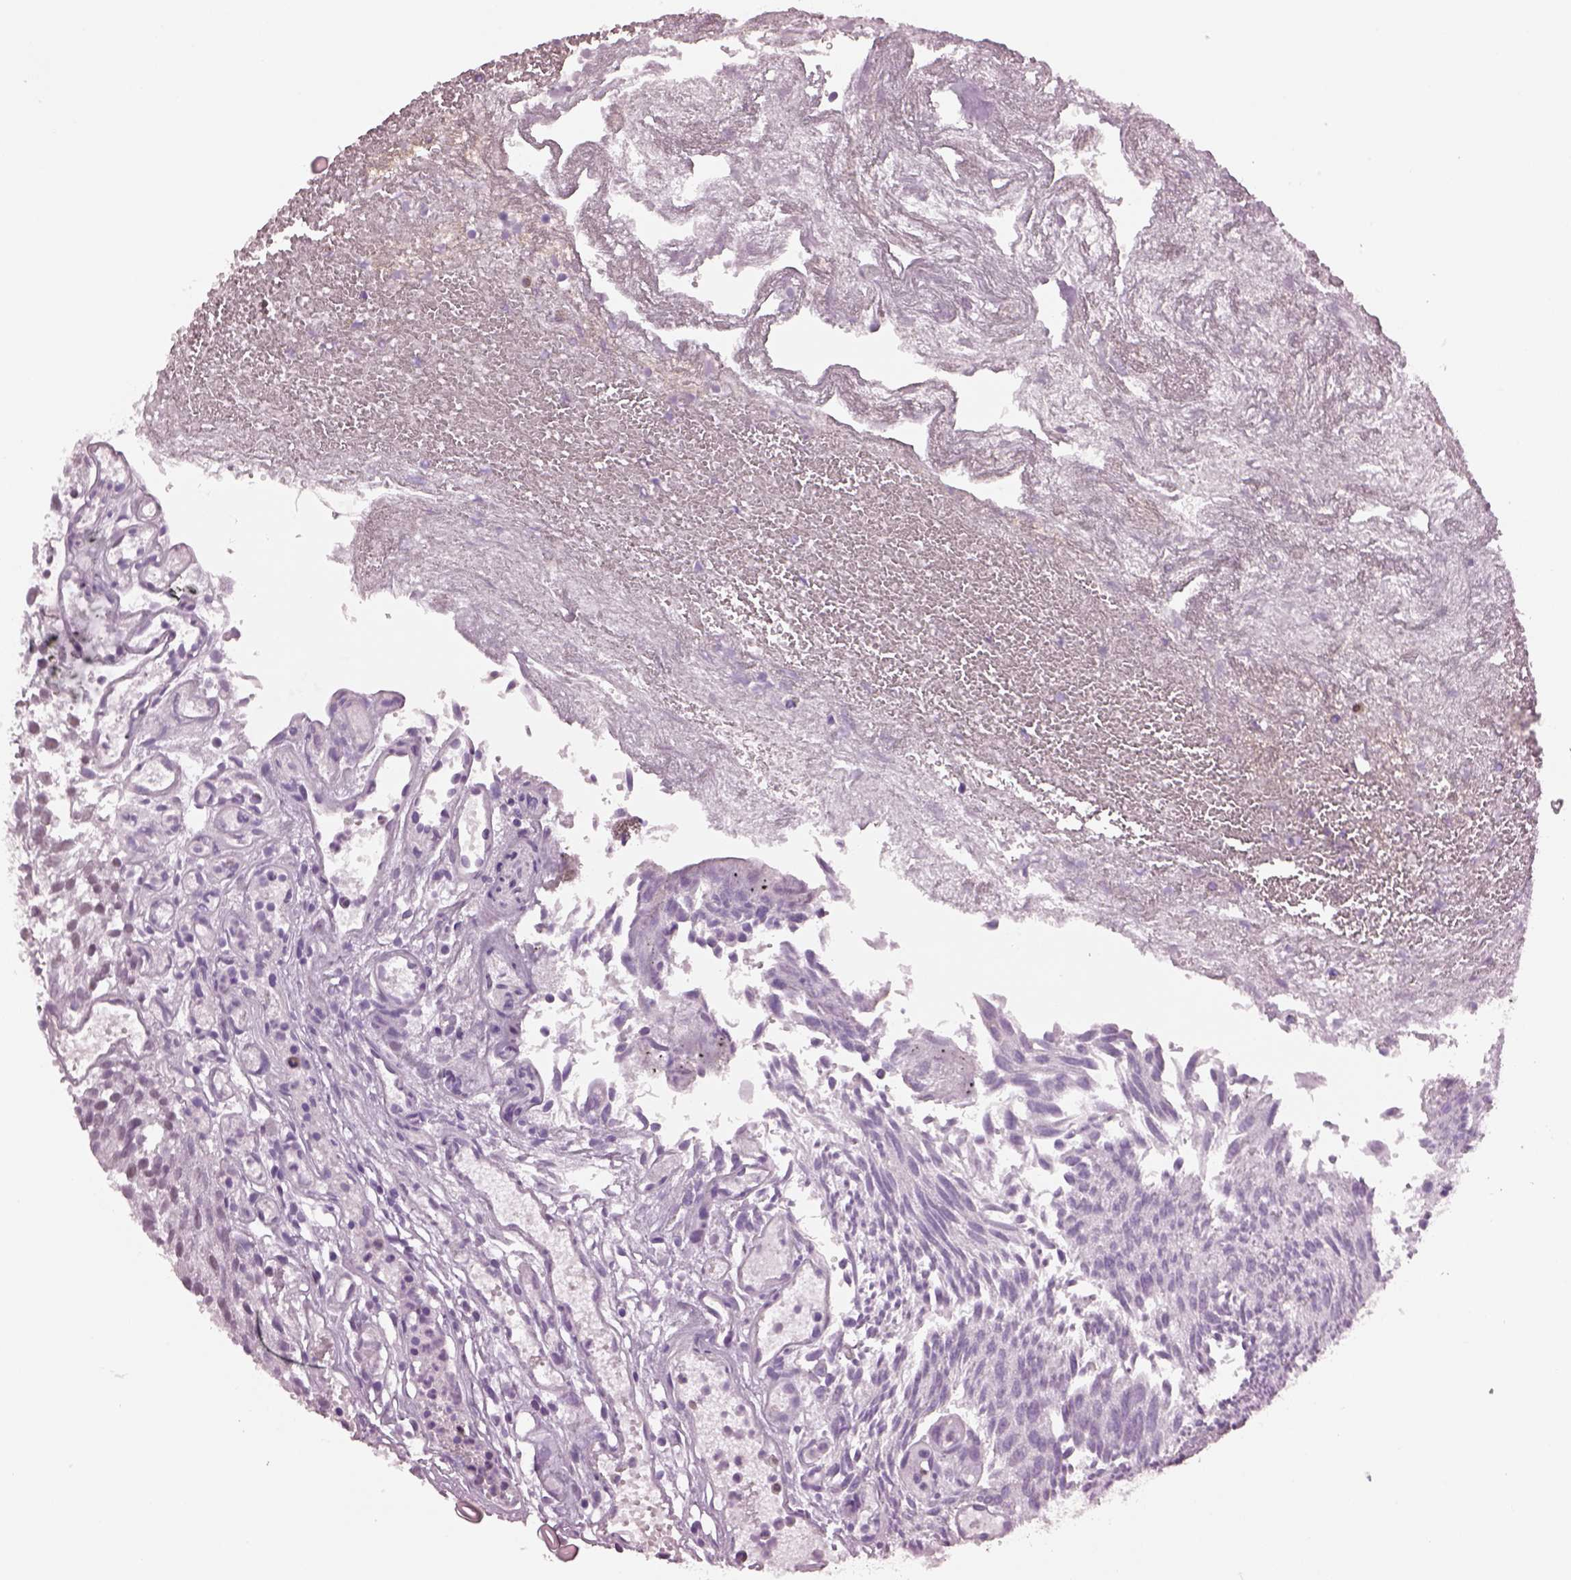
{"staining": {"intensity": "negative", "quantity": "none", "location": "none"}, "tissue": "urothelial cancer", "cell_type": "Tumor cells", "image_type": "cancer", "snomed": [{"axis": "morphology", "description": "Urothelial carcinoma, Low grade"}, {"axis": "topography", "description": "Urinary bladder"}], "caption": "Urothelial cancer was stained to show a protein in brown. There is no significant expression in tumor cells.", "gene": "ACOD1", "patient": {"sex": "male", "age": 79}}